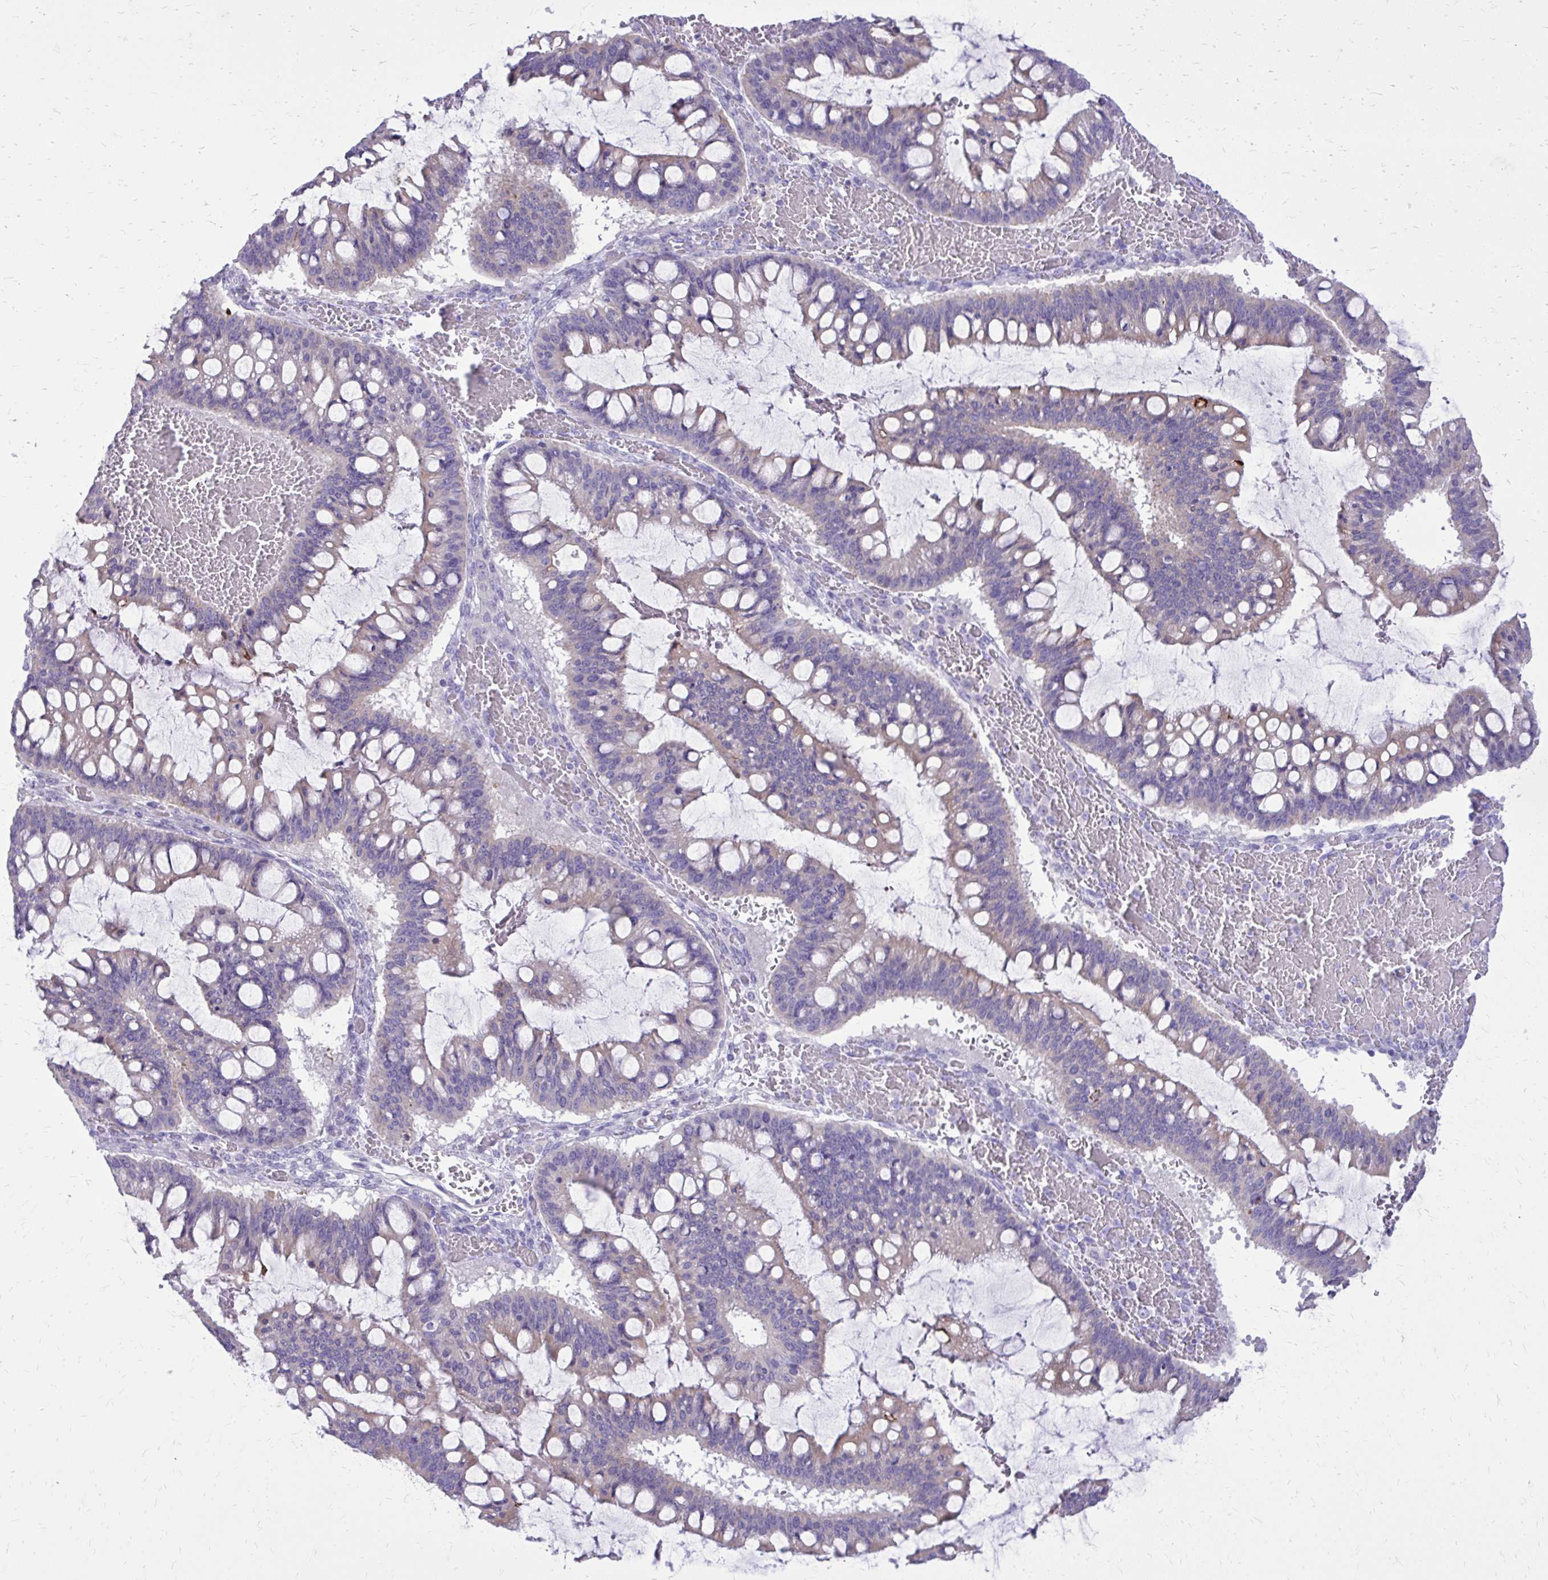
{"staining": {"intensity": "weak", "quantity": "<25%", "location": "cytoplasmic/membranous"}, "tissue": "ovarian cancer", "cell_type": "Tumor cells", "image_type": "cancer", "snomed": [{"axis": "morphology", "description": "Cystadenocarcinoma, mucinous, NOS"}, {"axis": "topography", "description": "Ovary"}], "caption": "There is no significant staining in tumor cells of ovarian cancer. (DAB IHC with hematoxylin counter stain).", "gene": "NNMT", "patient": {"sex": "female", "age": 73}}